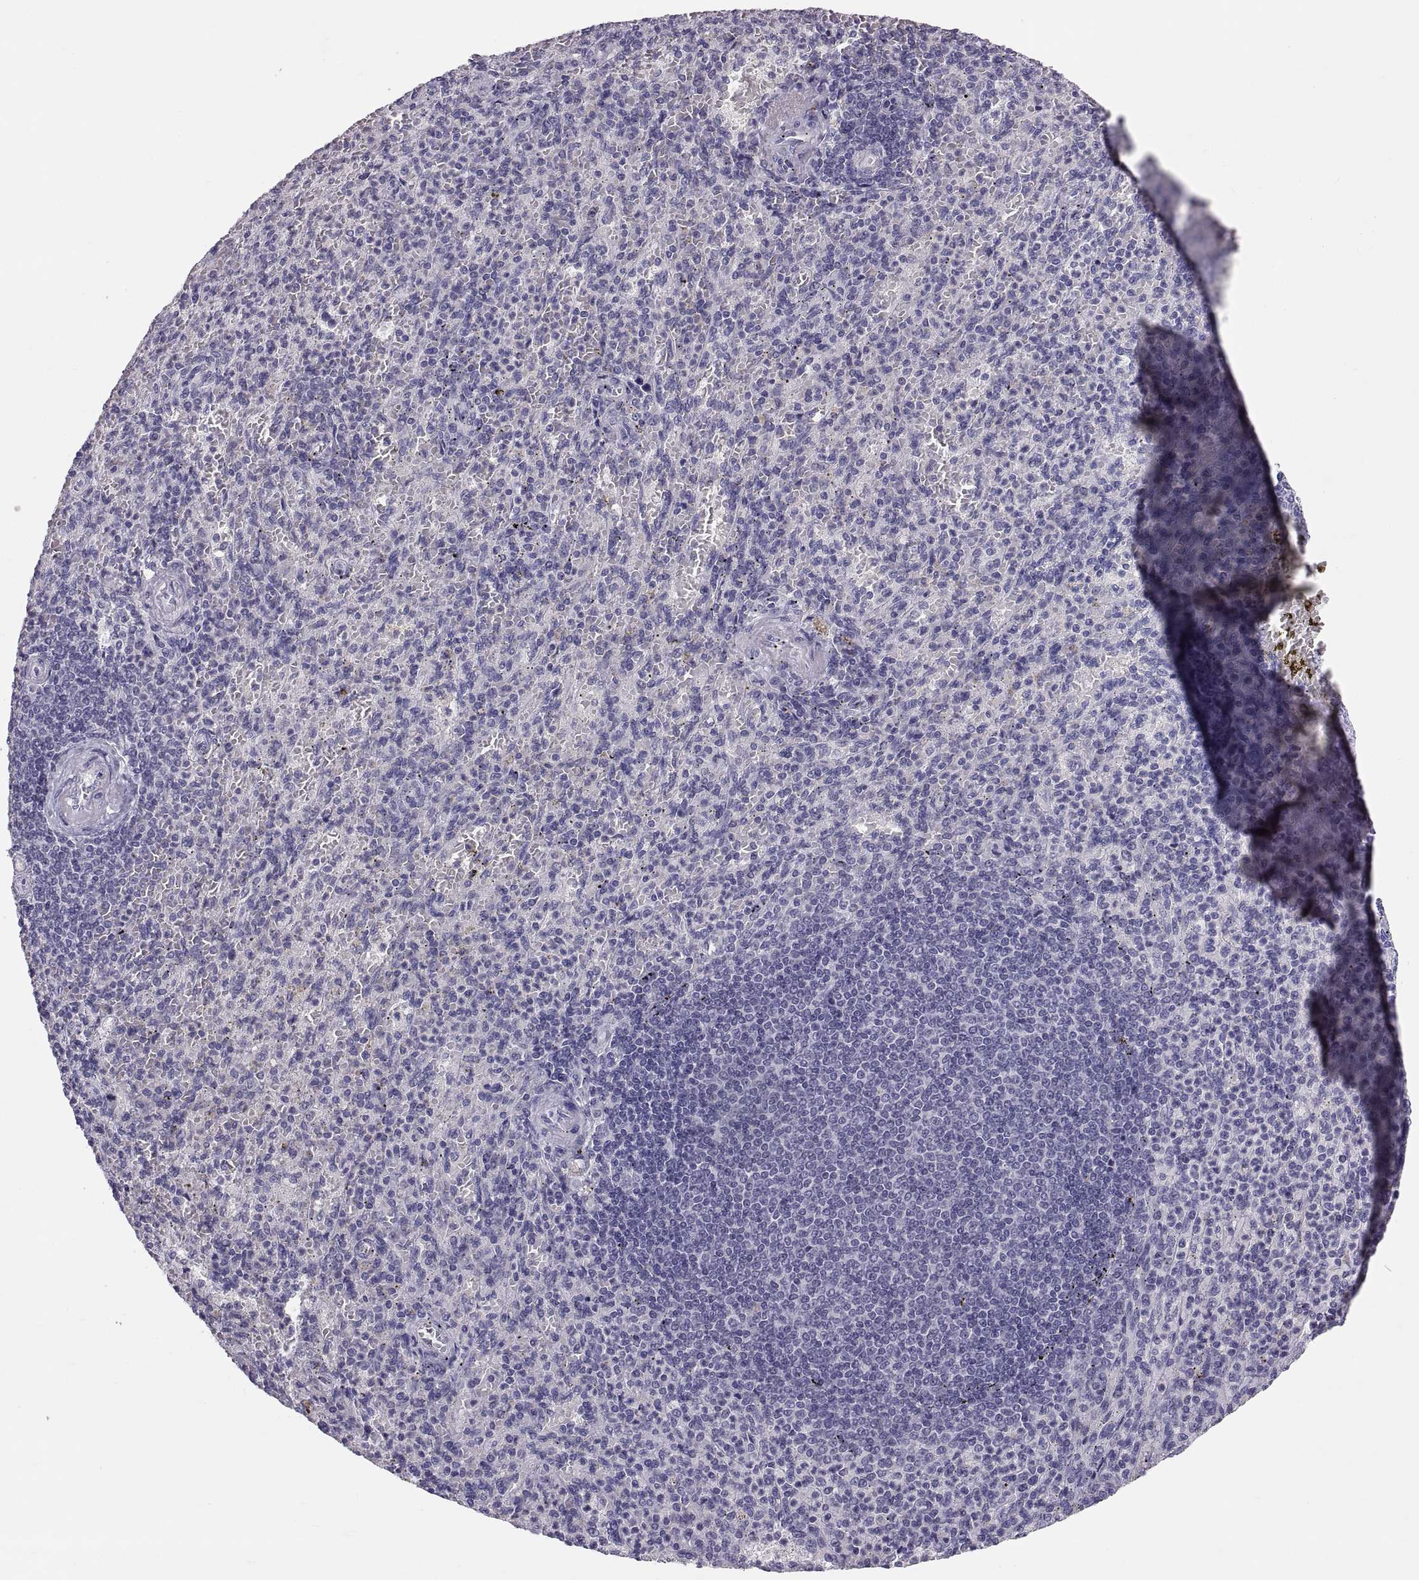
{"staining": {"intensity": "negative", "quantity": "none", "location": "none"}, "tissue": "spleen", "cell_type": "Cells in red pulp", "image_type": "normal", "snomed": [{"axis": "morphology", "description": "Normal tissue, NOS"}, {"axis": "topography", "description": "Spleen"}], "caption": "There is no significant staining in cells in red pulp of spleen. (Stains: DAB (3,3'-diaminobenzidine) immunohistochemistry (IHC) with hematoxylin counter stain, Microscopy: brightfield microscopy at high magnification).", "gene": "PTN", "patient": {"sex": "female", "age": 74}}